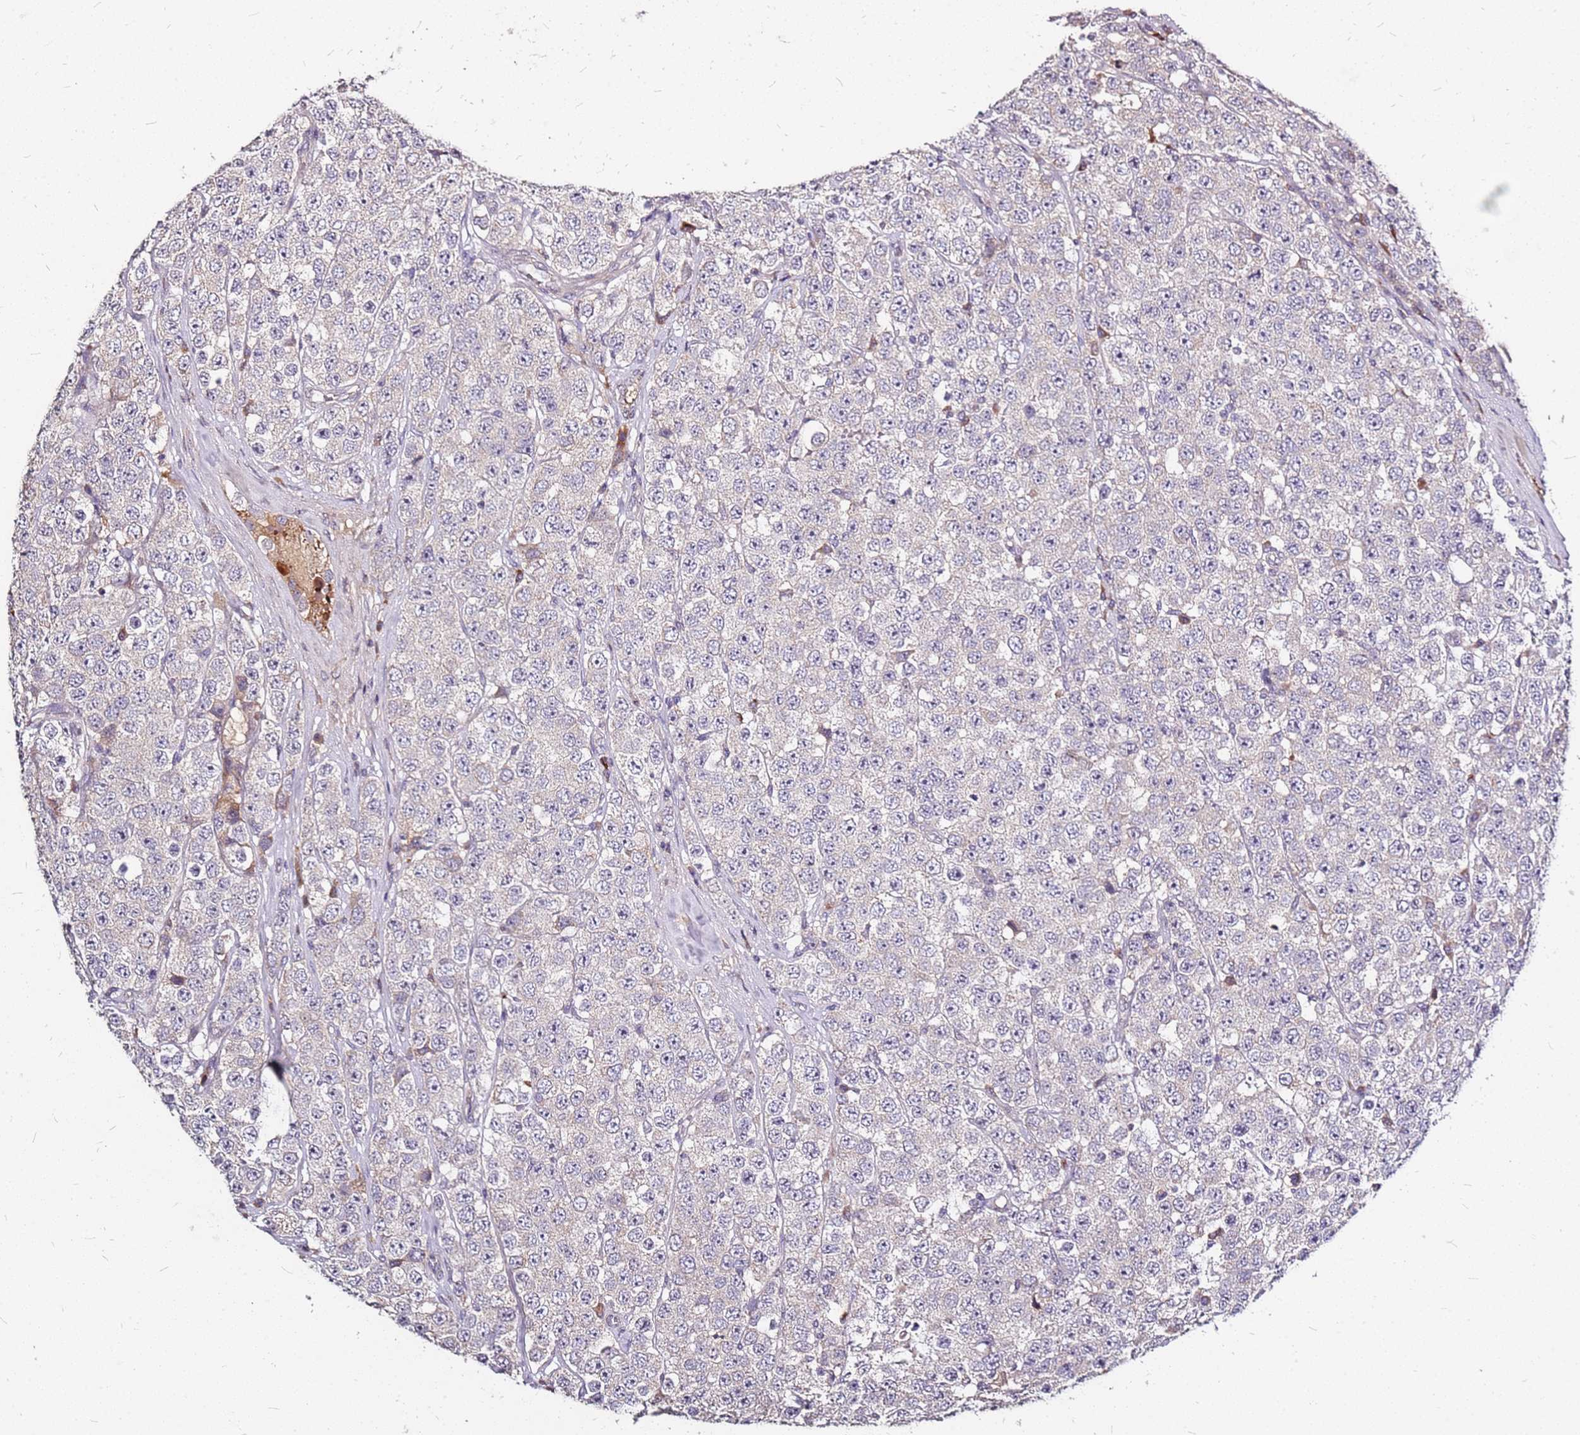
{"staining": {"intensity": "negative", "quantity": "none", "location": "none"}, "tissue": "testis cancer", "cell_type": "Tumor cells", "image_type": "cancer", "snomed": [{"axis": "morphology", "description": "Seminoma, NOS"}, {"axis": "topography", "description": "Testis"}], "caption": "Immunohistochemistry (IHC) micrograph of testis cancer (seminoma) stained for a protein (brown), which reveals no expression in tumor cells.", "gene": "DCDC2C", "patient": {"sex": "male", "age": 28}}